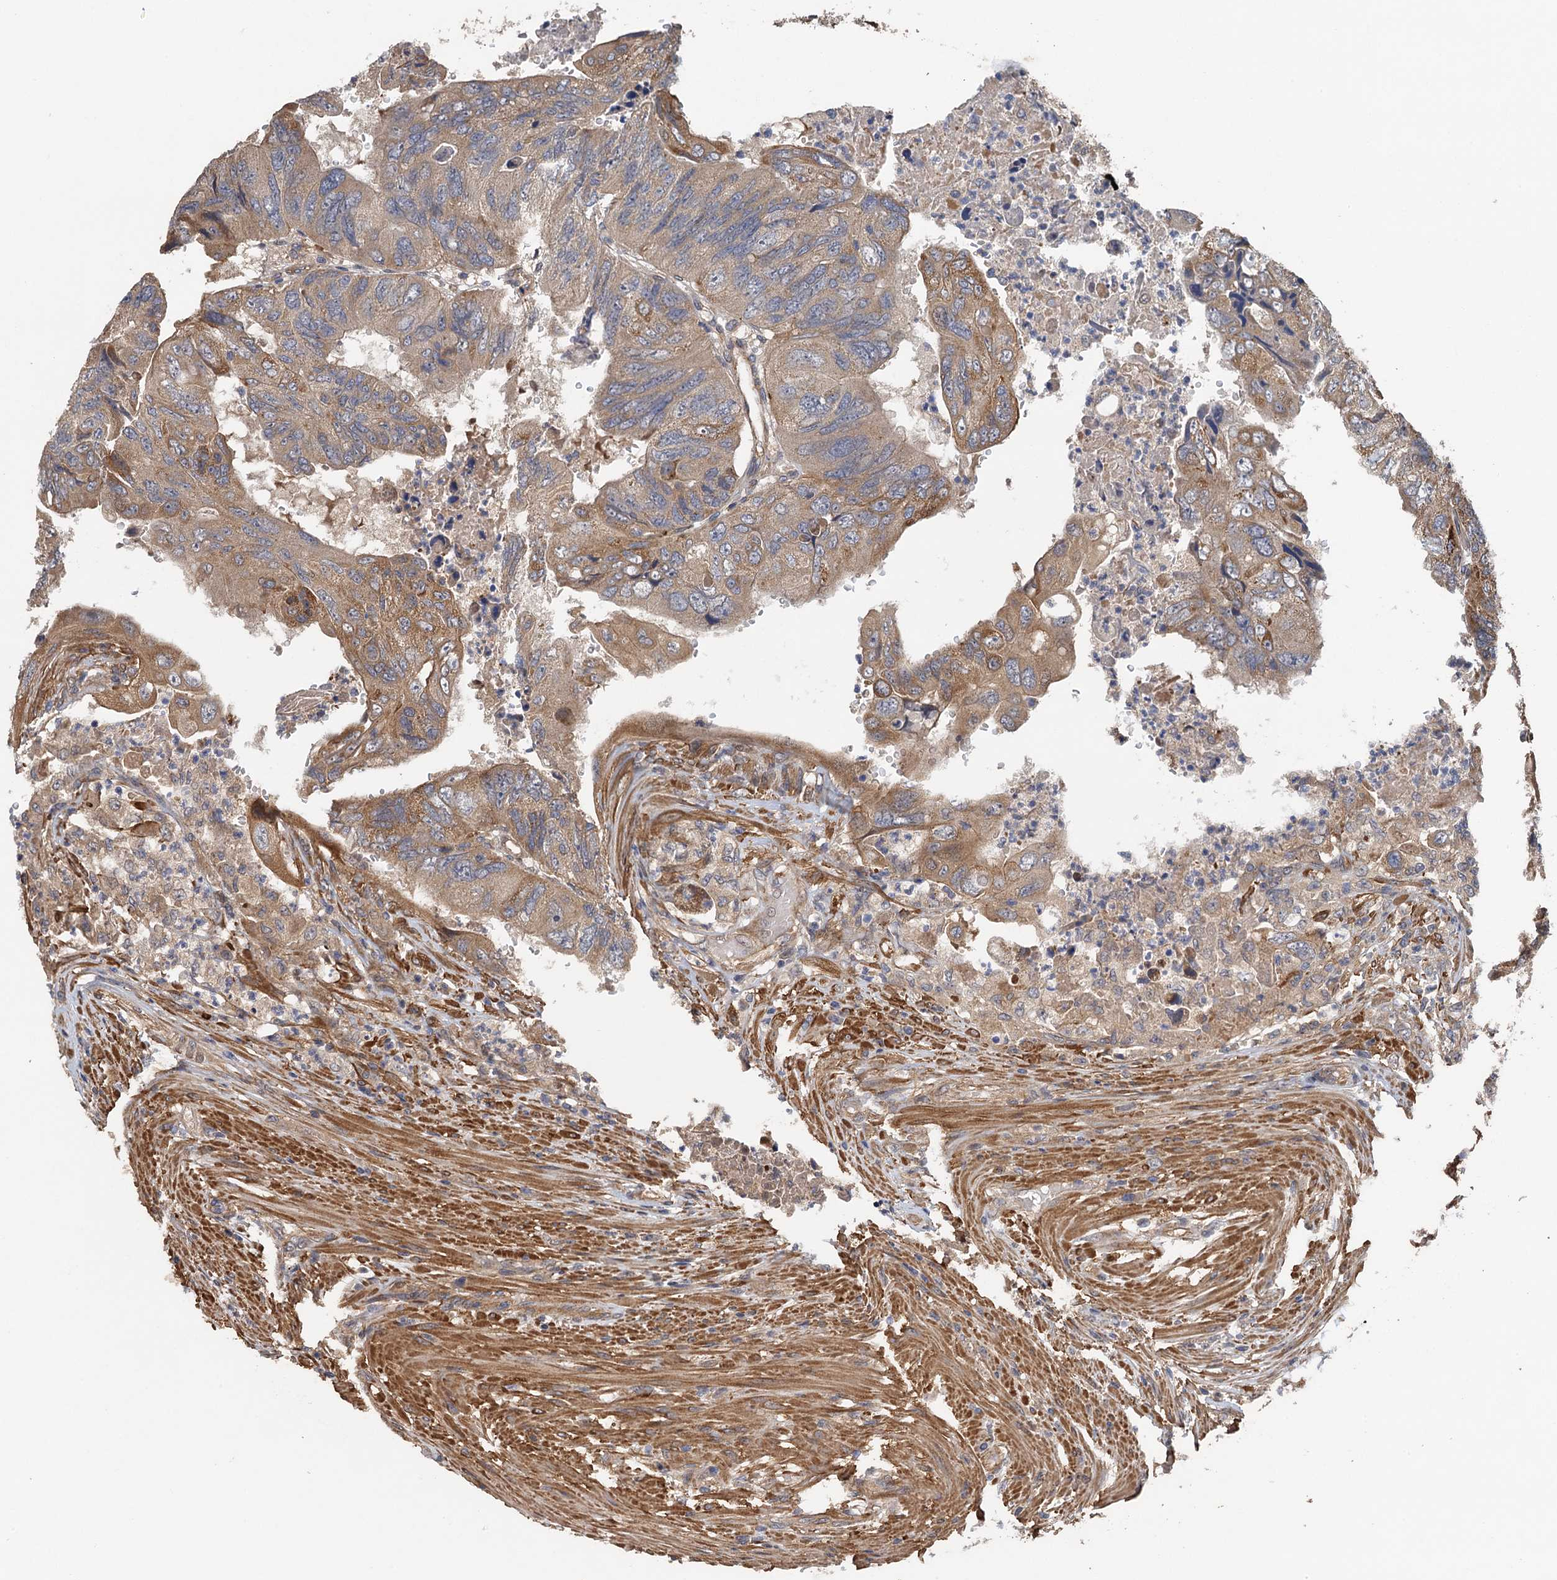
{"staining": {"intensity": "moderate", "quantity": ">75%", "location": "cytoplasmic/membranous"}, "tissue": "colorectal cancer", "cell_type": "Tumor cells", "image_type": "cancer", "snomed": [{"axis": "morphology", "description": "Adenocarcinoma, NOS"}, {"axis": "topography", "description": "Rectum"}], "caption": "DAB (3,3'-diaminobenzidine) immunohistochemical staining of human colorectal adenocarcinoma demonstrates moderate cytoplasmic/membranous protein positivity in about >75% of tumor cells. Using DAB (3,3'-diaminobenzidine) (brown) and hematoxylin (blue) stains, captured at high magnification using brightfield microscopy.", "gene": "MEAK7", "patient": {"sex": "male", "age": 63}}